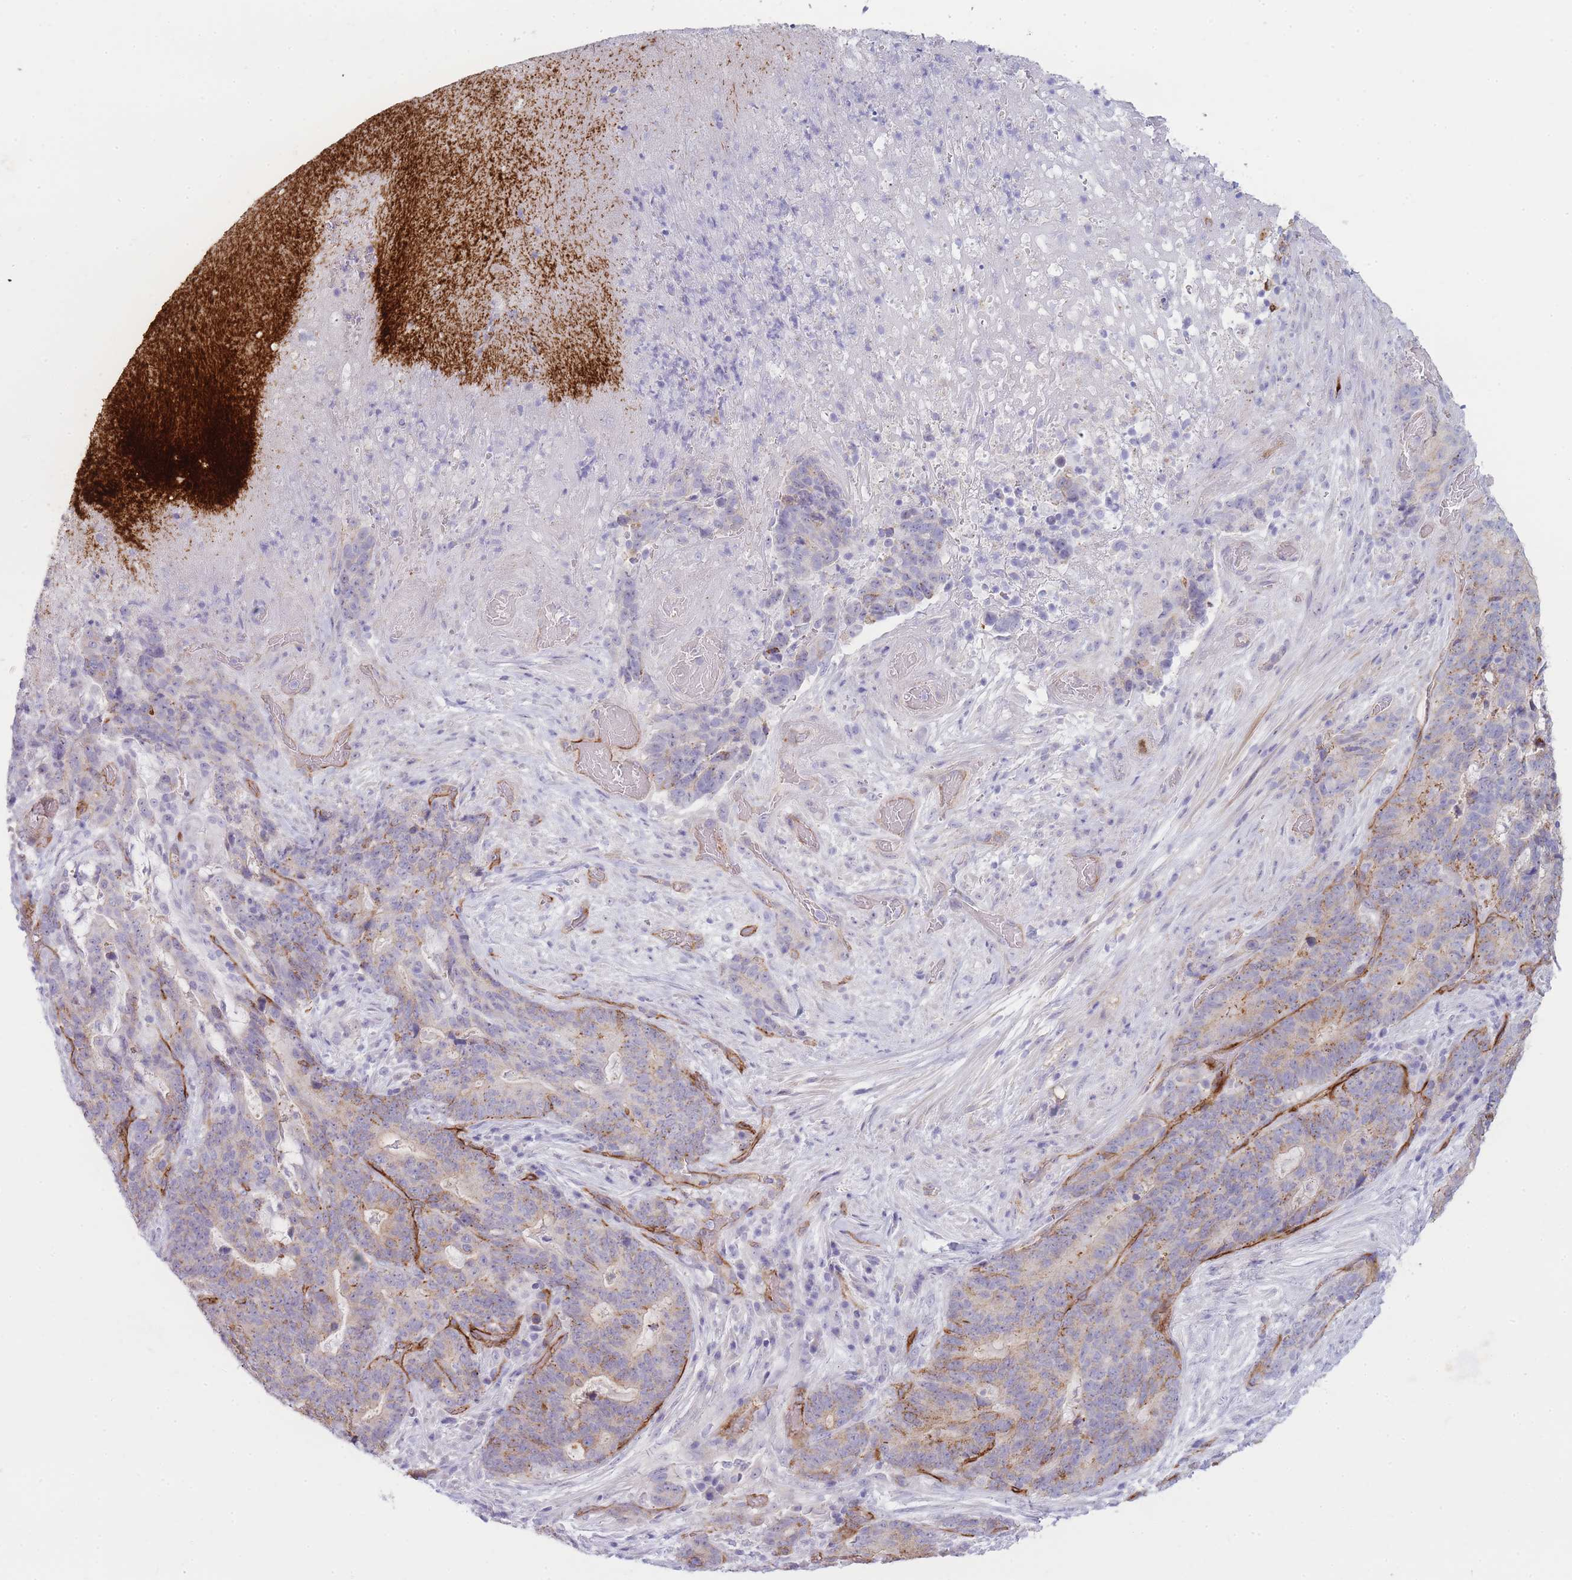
{"staining": {"intensity": "weak", "quantity": "25%-75%", "location": "cytoplasmic/membranous"}, "tissue": "stomach cancer", "cell_type": "Tumor cells", "image_type": "cancer", "snomed": [{"axis": "morphology", "description": "Normal tissue, NOS"}, {"axis": "morphology", "description": "Adenocarcinoma, NOS"}, {"axis": "topography", "description": "Stomach"}], "caption": "DAB (3,3'-diaminobenzidine) immunohistochemical staining of human stomach cancer reveals weak cytoplasmic/membranous protein expression in about 25%-75% of tumor cells. (Stains: DAB (3,3'-diaminobenzidine) in brown, nuclei in blue, Microscopy: brightfield microscopy at high magnification).", "gene": "UTP14A", "patient": {"sex": "female", "age": 64}}